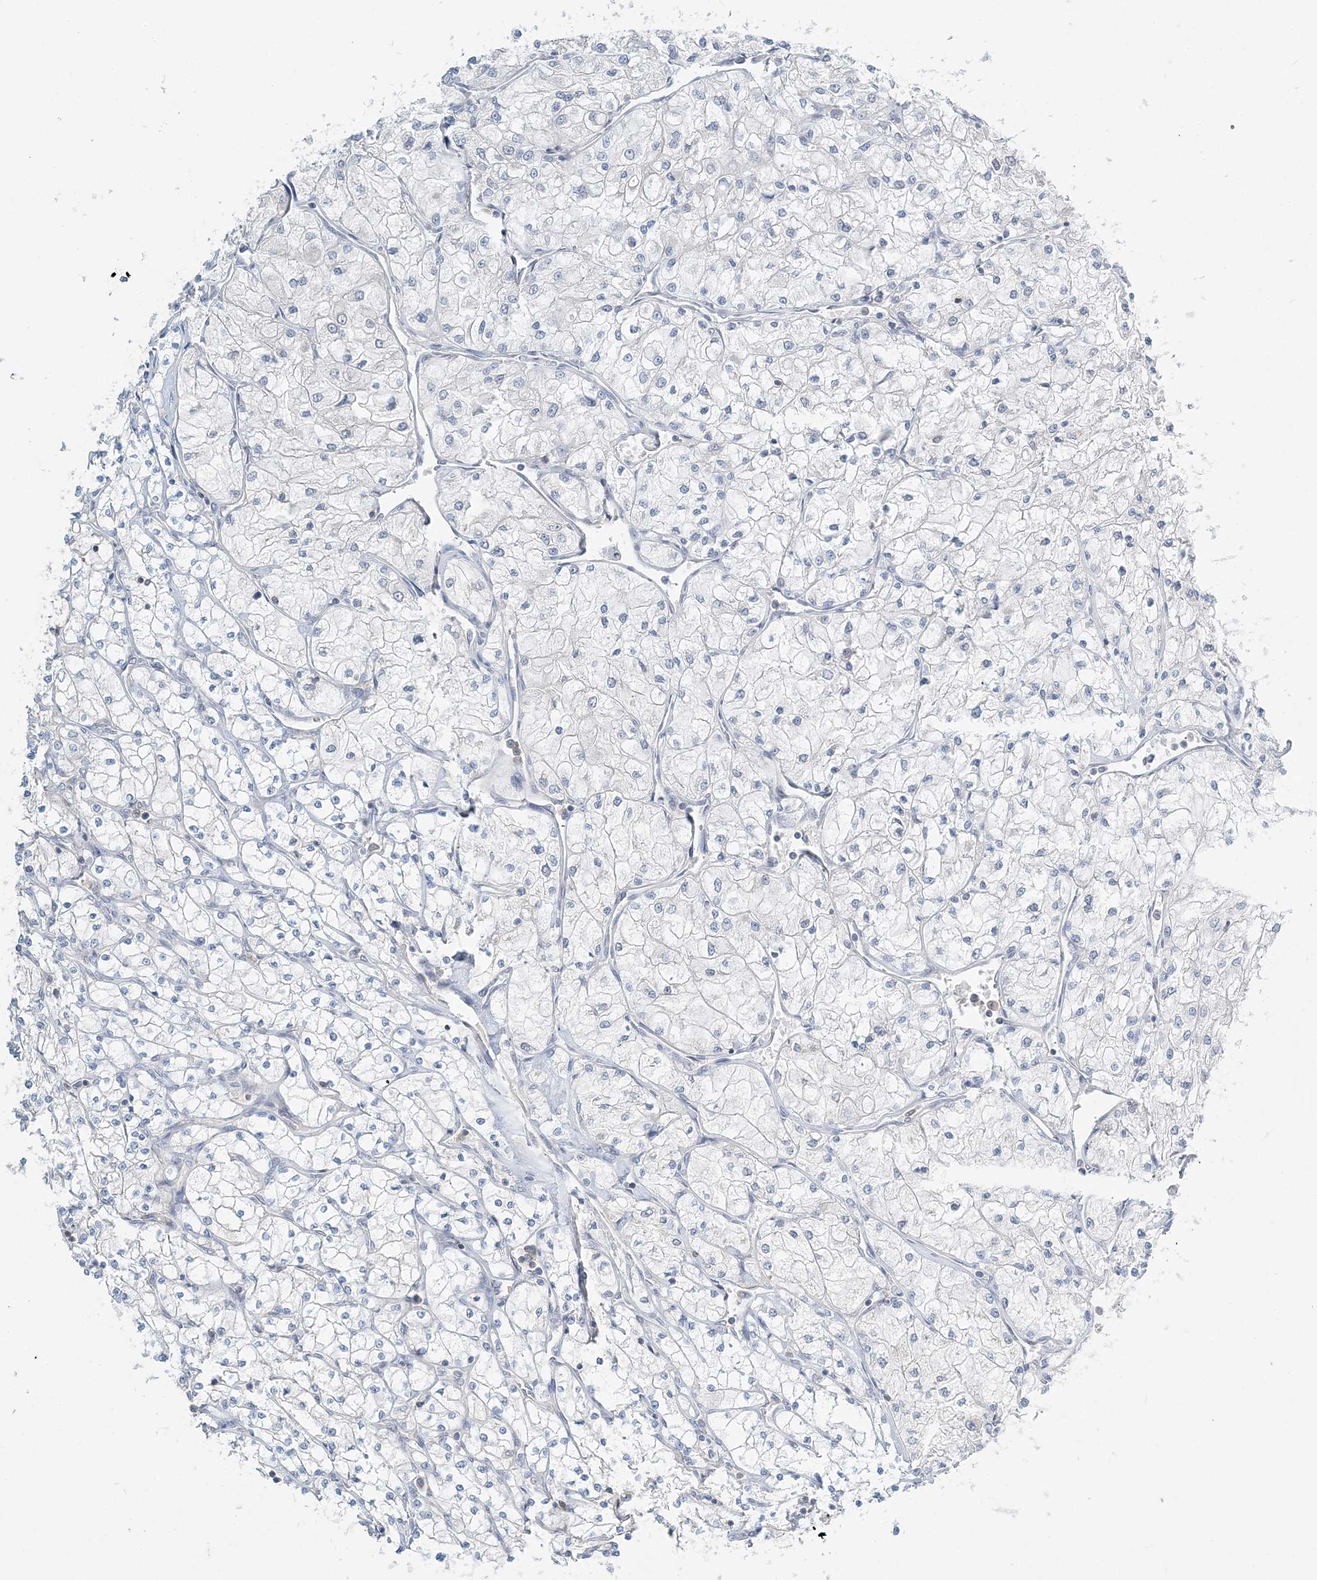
{"staining": {"intensity": "negative", "quantity": "none", "location": "none"}, "tissue": "renal cancer", "cell_type": "Tumor cells", "image_type": "cancer", "snomed": [{"axis": "morphology", "description": "Adenocarcinoma, NOS"}, {"axis": "topography", "description": "Kidney"}], "caption": "Photomicrograph shows no protein expression in tumor cells of renal cancer tissue.", "gene": "NAA11", "patient": {"sex": "male", "age": 80}}